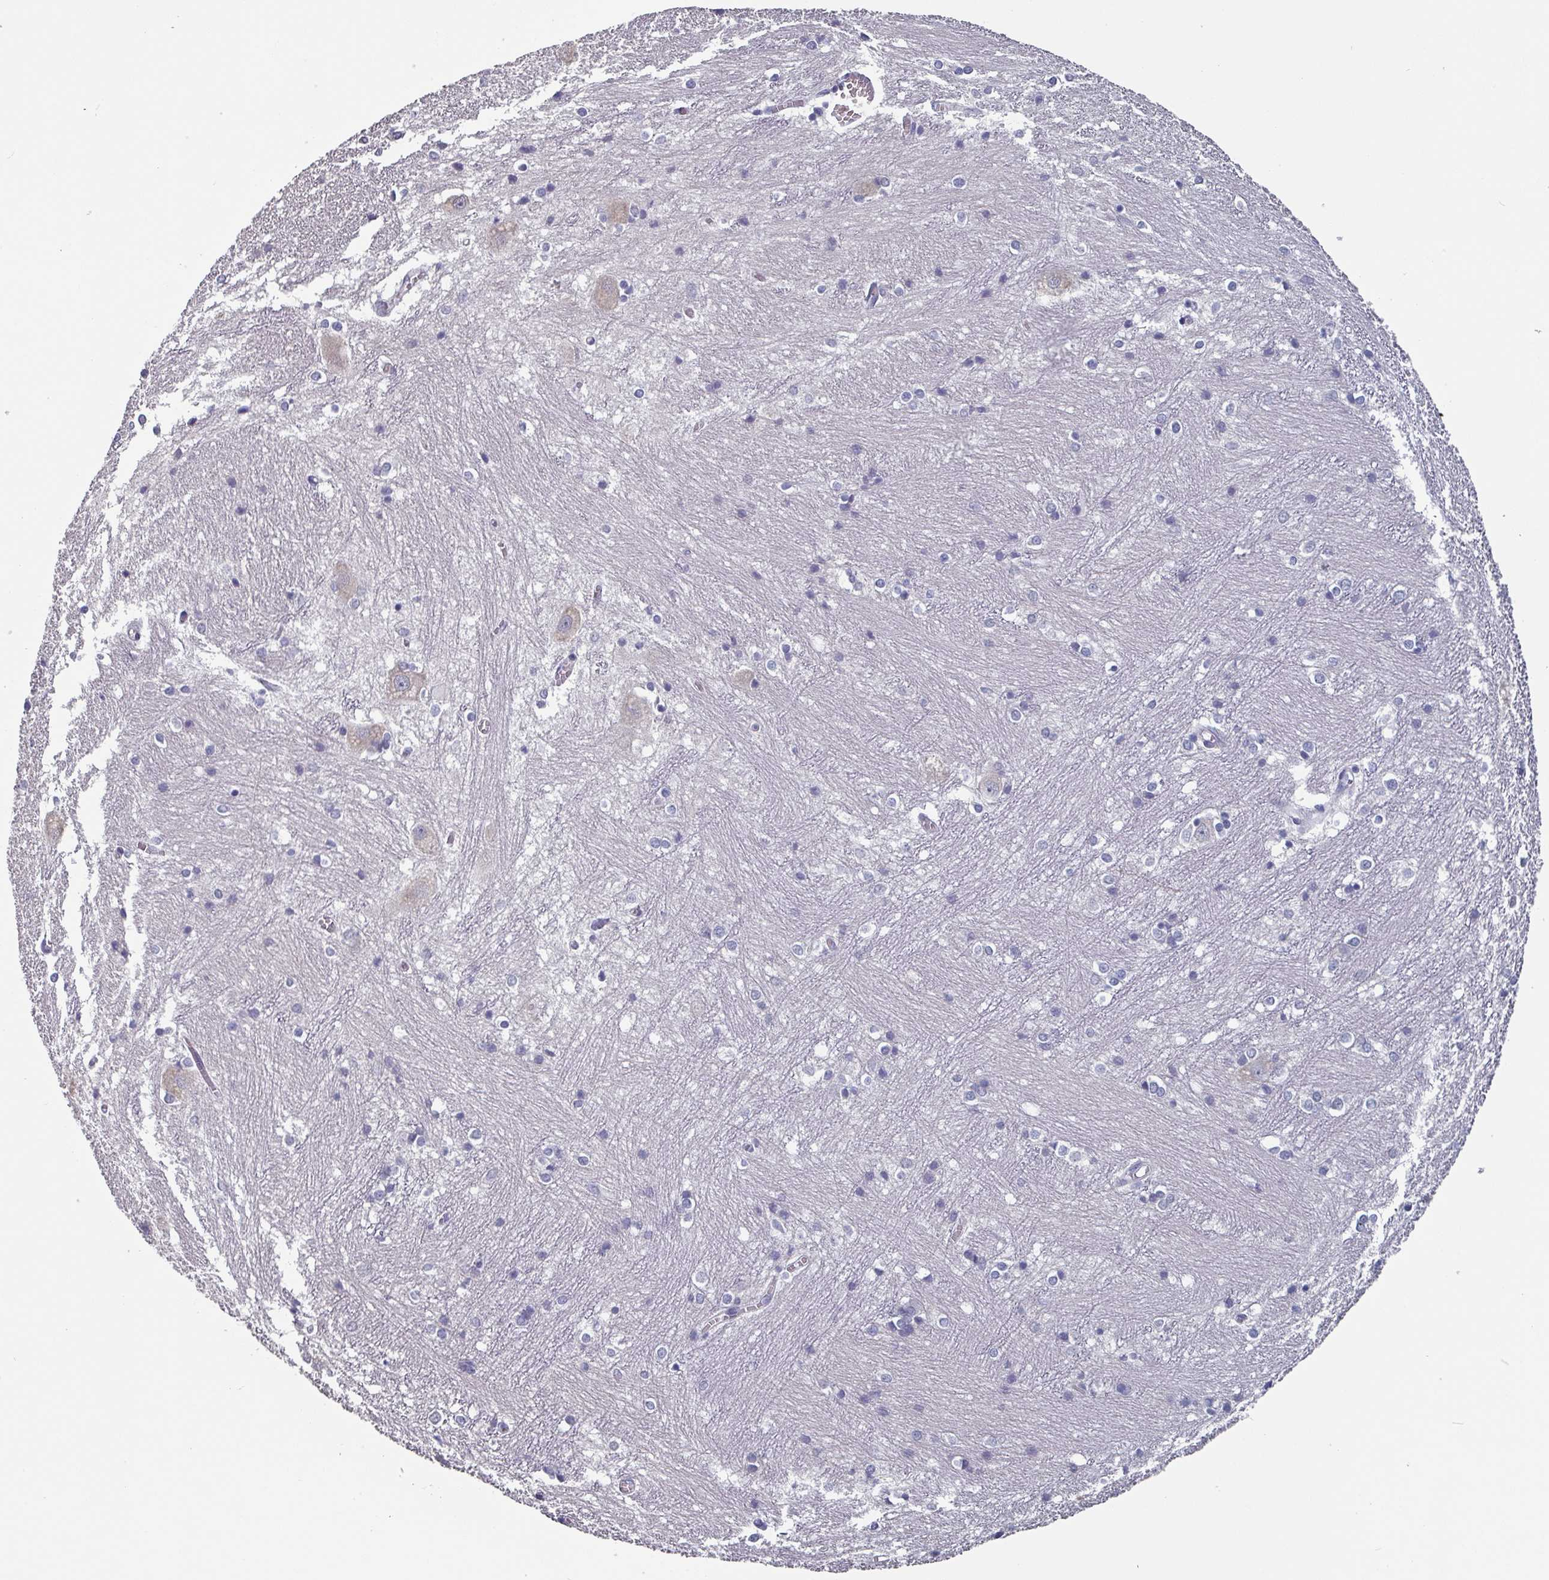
{"staining": {"intensity": "negative", "quantity": "none", "location": "none"}, "tissue": "caudate", "cell_type": "Glial cells", "image_type": "normal", "snomed": [{"axis": "morphology", "description": "Normal tissue, NOS"}, {"axis": "topography", "description": "Lateral ventricle wall"}], "caption": "Immunohistochemistry micrograph of normal caudate: human caudate stained with DAB (3,3'-diaminobenzidine) reveals no significant protein expression in glial cells.", "gene": "PRAMEF7", "patient": {"sex": "male", "age": 37}}